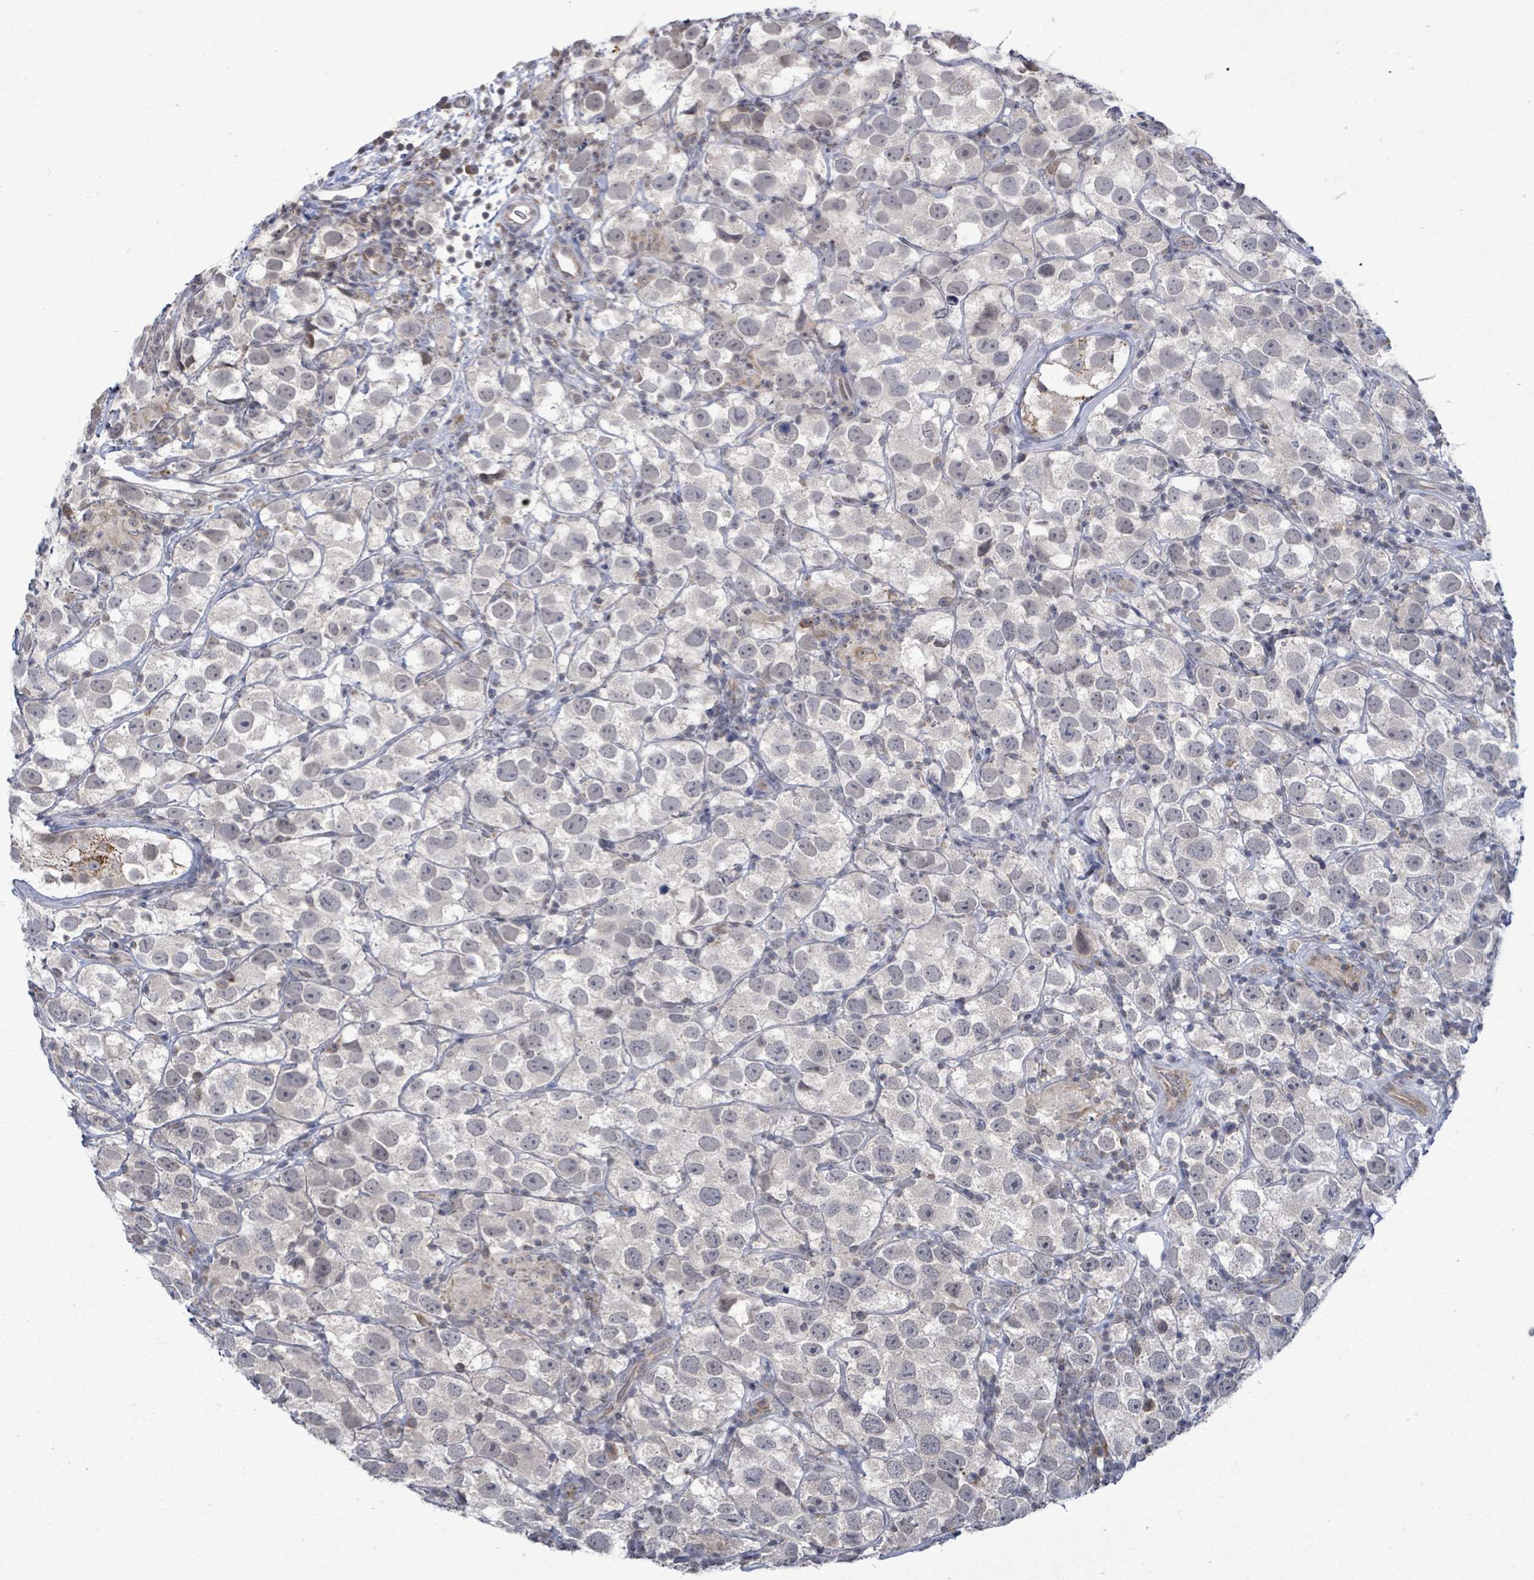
{"staining": {"intensity": "negative", "quantity": "none", "location": "none"}, "tissue": "testis cancer", "cell_type": "Tumor cells", "image_type": "cancer", "snomed": [{"axis": "morphology", "description": "Seminoma, NOS"}, {"axis": "topography", "description": "Testis"}], "caption": "IHC of human testis cancer (seminoma) demonstrates no positivity in tumor cells.", "gene": "COQ10B", "patient": {"sex": "male", "age": 26}}